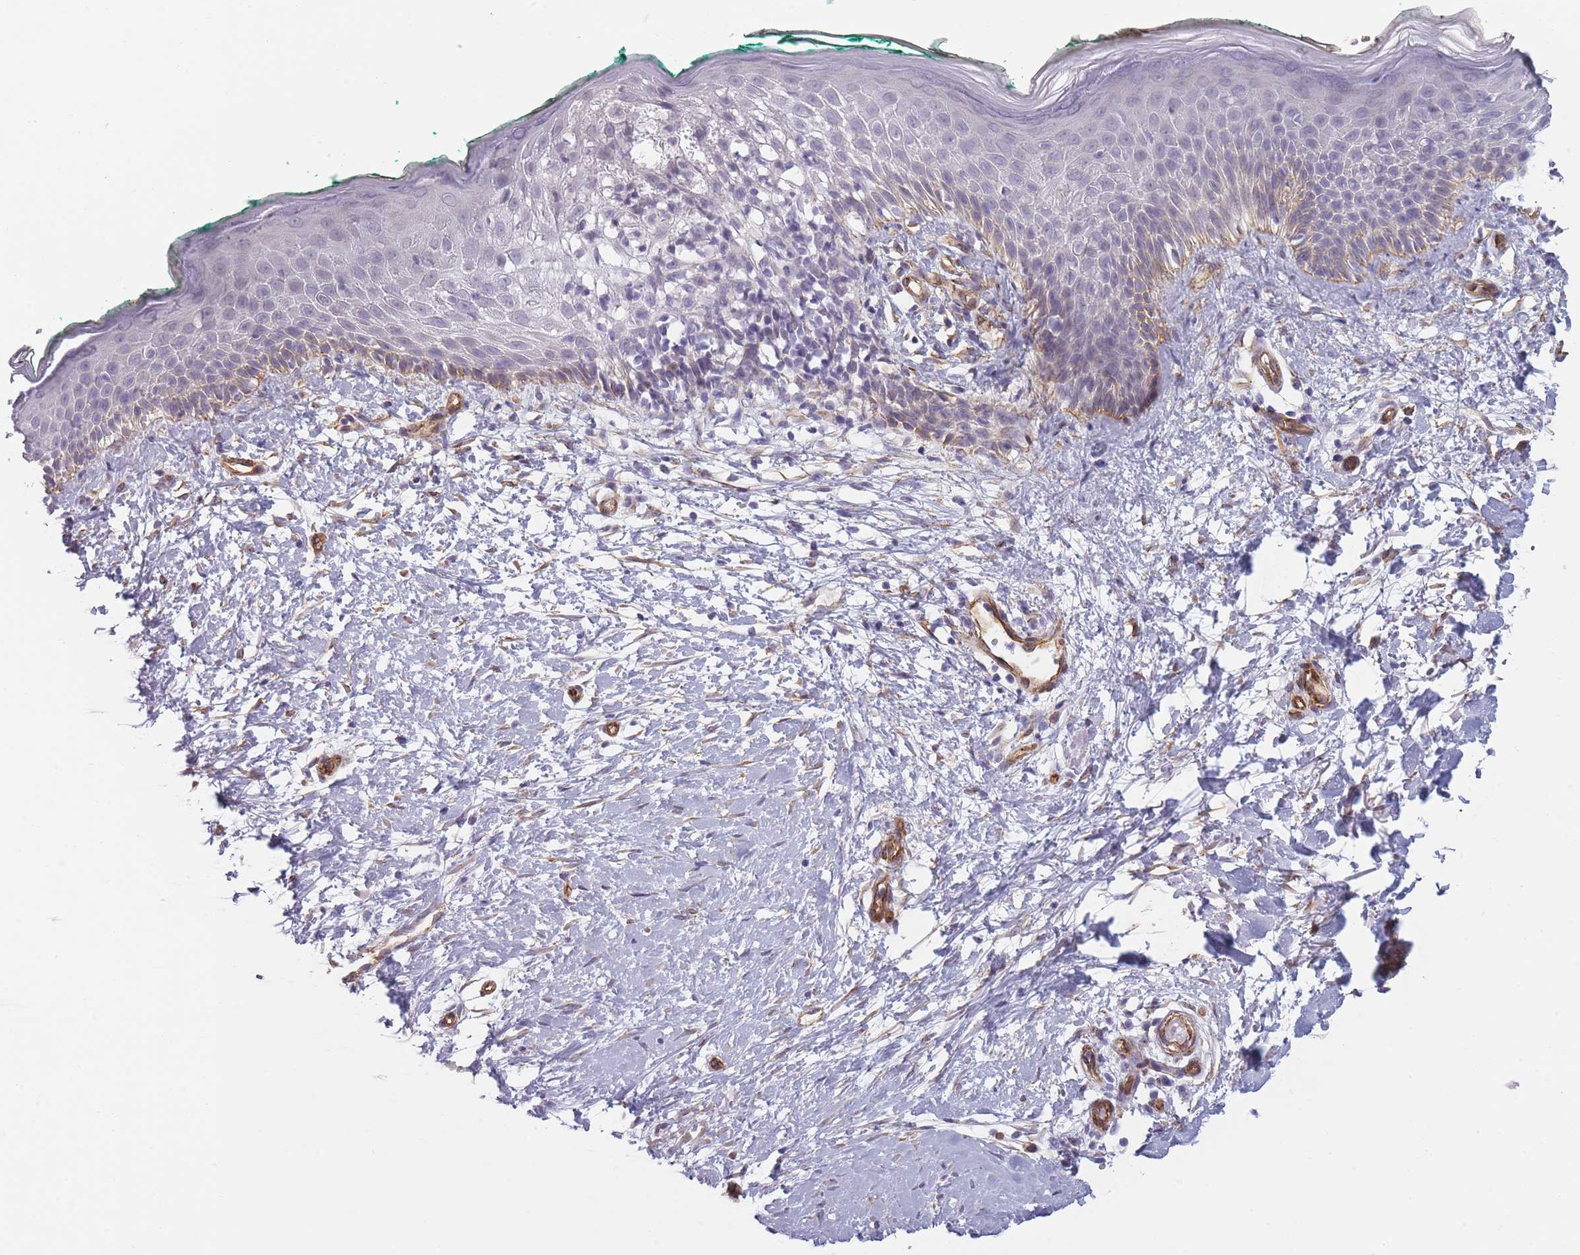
{"staining": {"intensity": "moderate", "quantity": "25%-75%", "location": "cytoplasmic/membranous"}, "tissue": "skin", "cell_type": "Fibroblasts", "image_type": "normal", "snomed": [{"axis": "morphology", "description": "Normal tissue, NOS"}, {"axis": "morphology", "description": "Malignant melanoma, NOS"}, {"axis": "topography", "description": "Skin"}], "caption": "Skin was stained to show a protein in brown. There is medium levels of moderate cytoplasmic/membranous expression in approximately 25%-75% of fibroblasts. (Brightfield microscopy of DAB IHC at high magnification).", "gene": "OR6B2", "patient": {"sex": "male", "age": 62}}